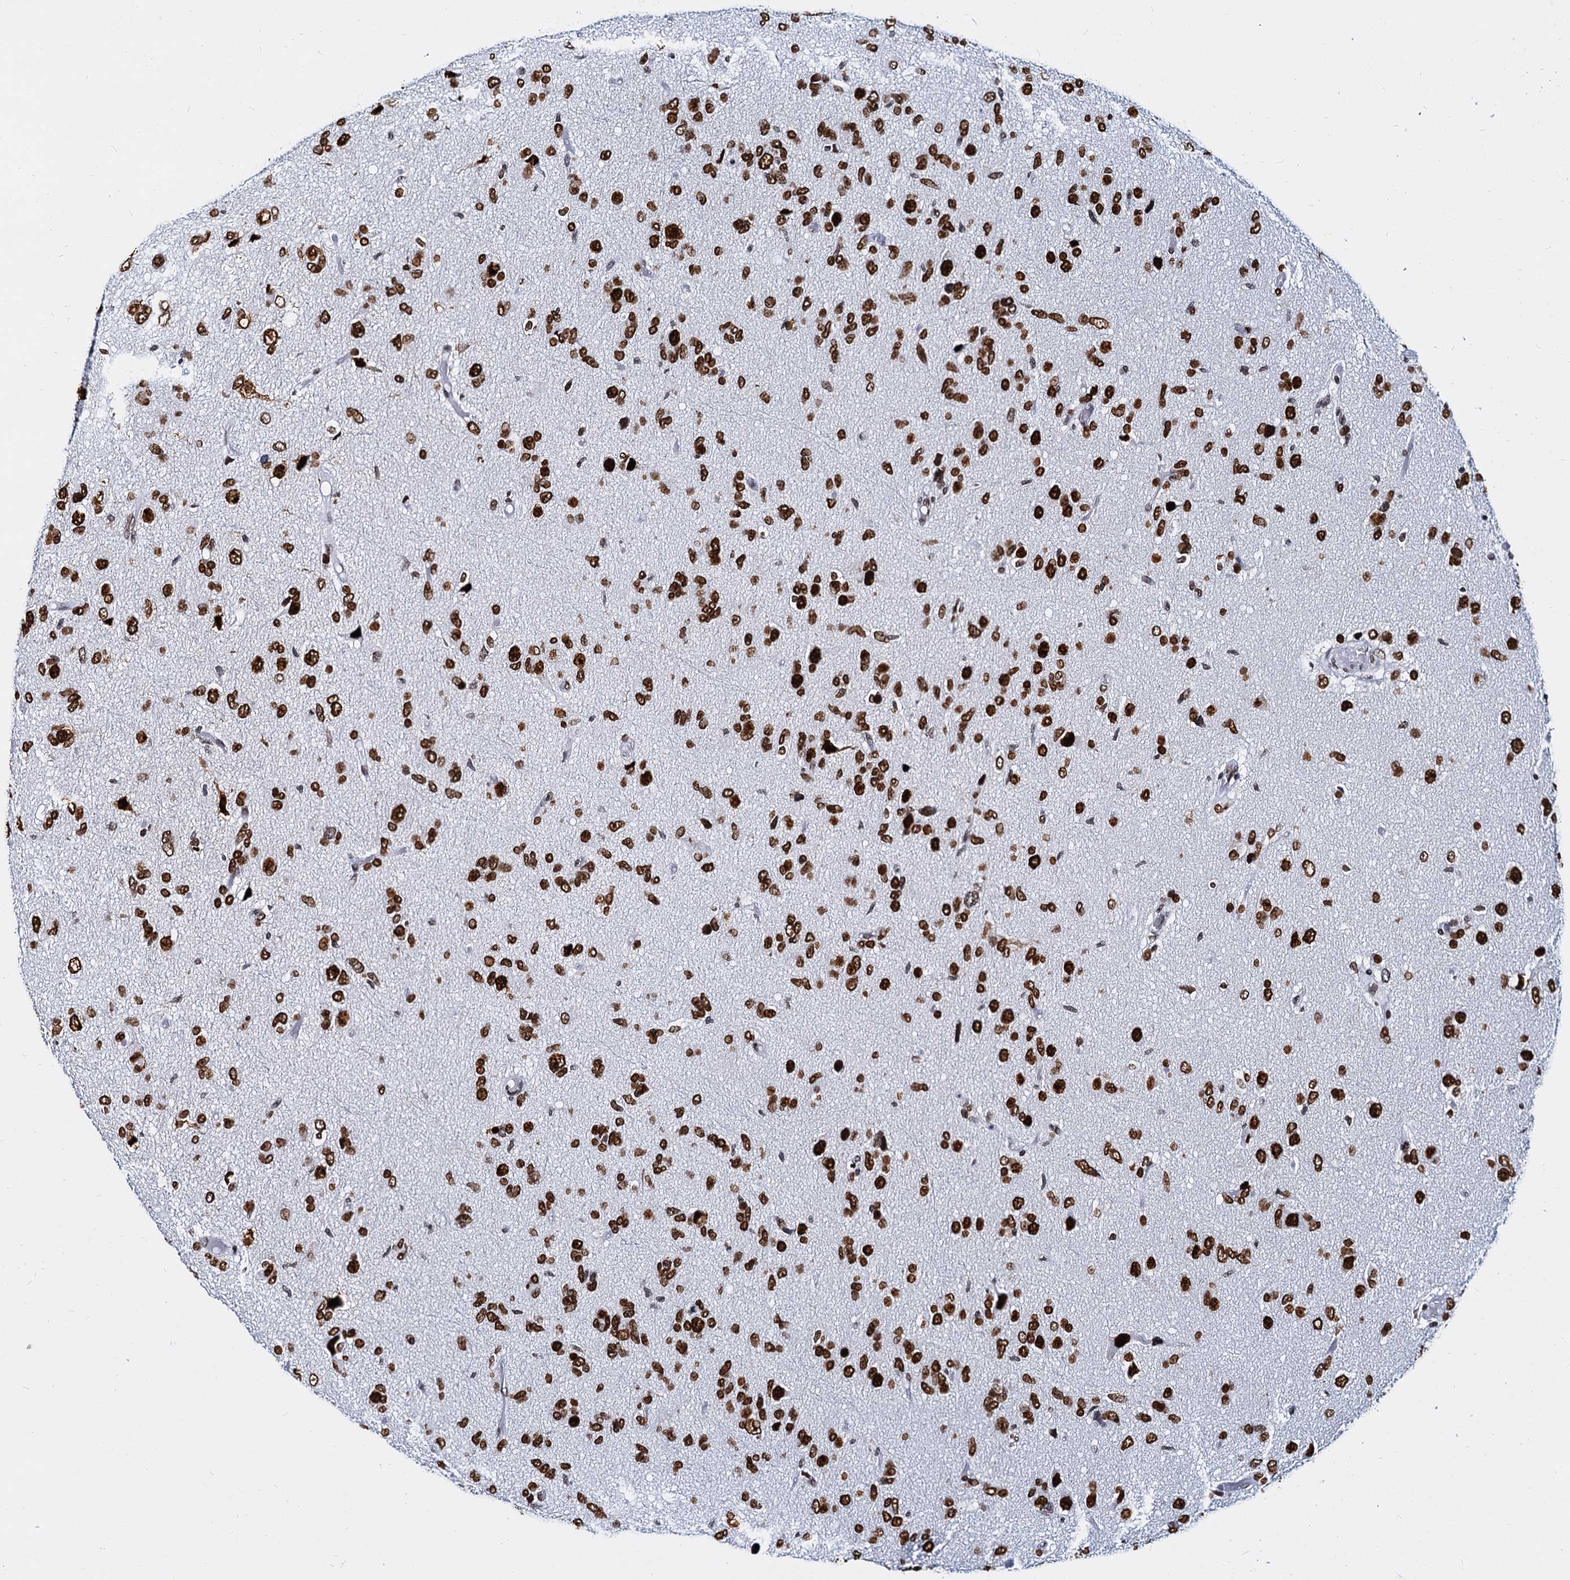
{"staining": {"intensity": "strong", "quantity": ">75%", "location": "nuclear"}, "tissue": "glioma", "cell_type": "Tumor cells", "image_type": "cancer", "snomed": [{"axis": "morphology", "description": "Glioma, malignant, High grade"}, {"axis": "topography", "description": "Brain"}], "caption": "Protein staining shows strong nuclear staining in approximately >75% of tumor cells in malignant glioma (high-grade).", "gene": "CMAS", "patient": {"sex": "female", "age": 59}}